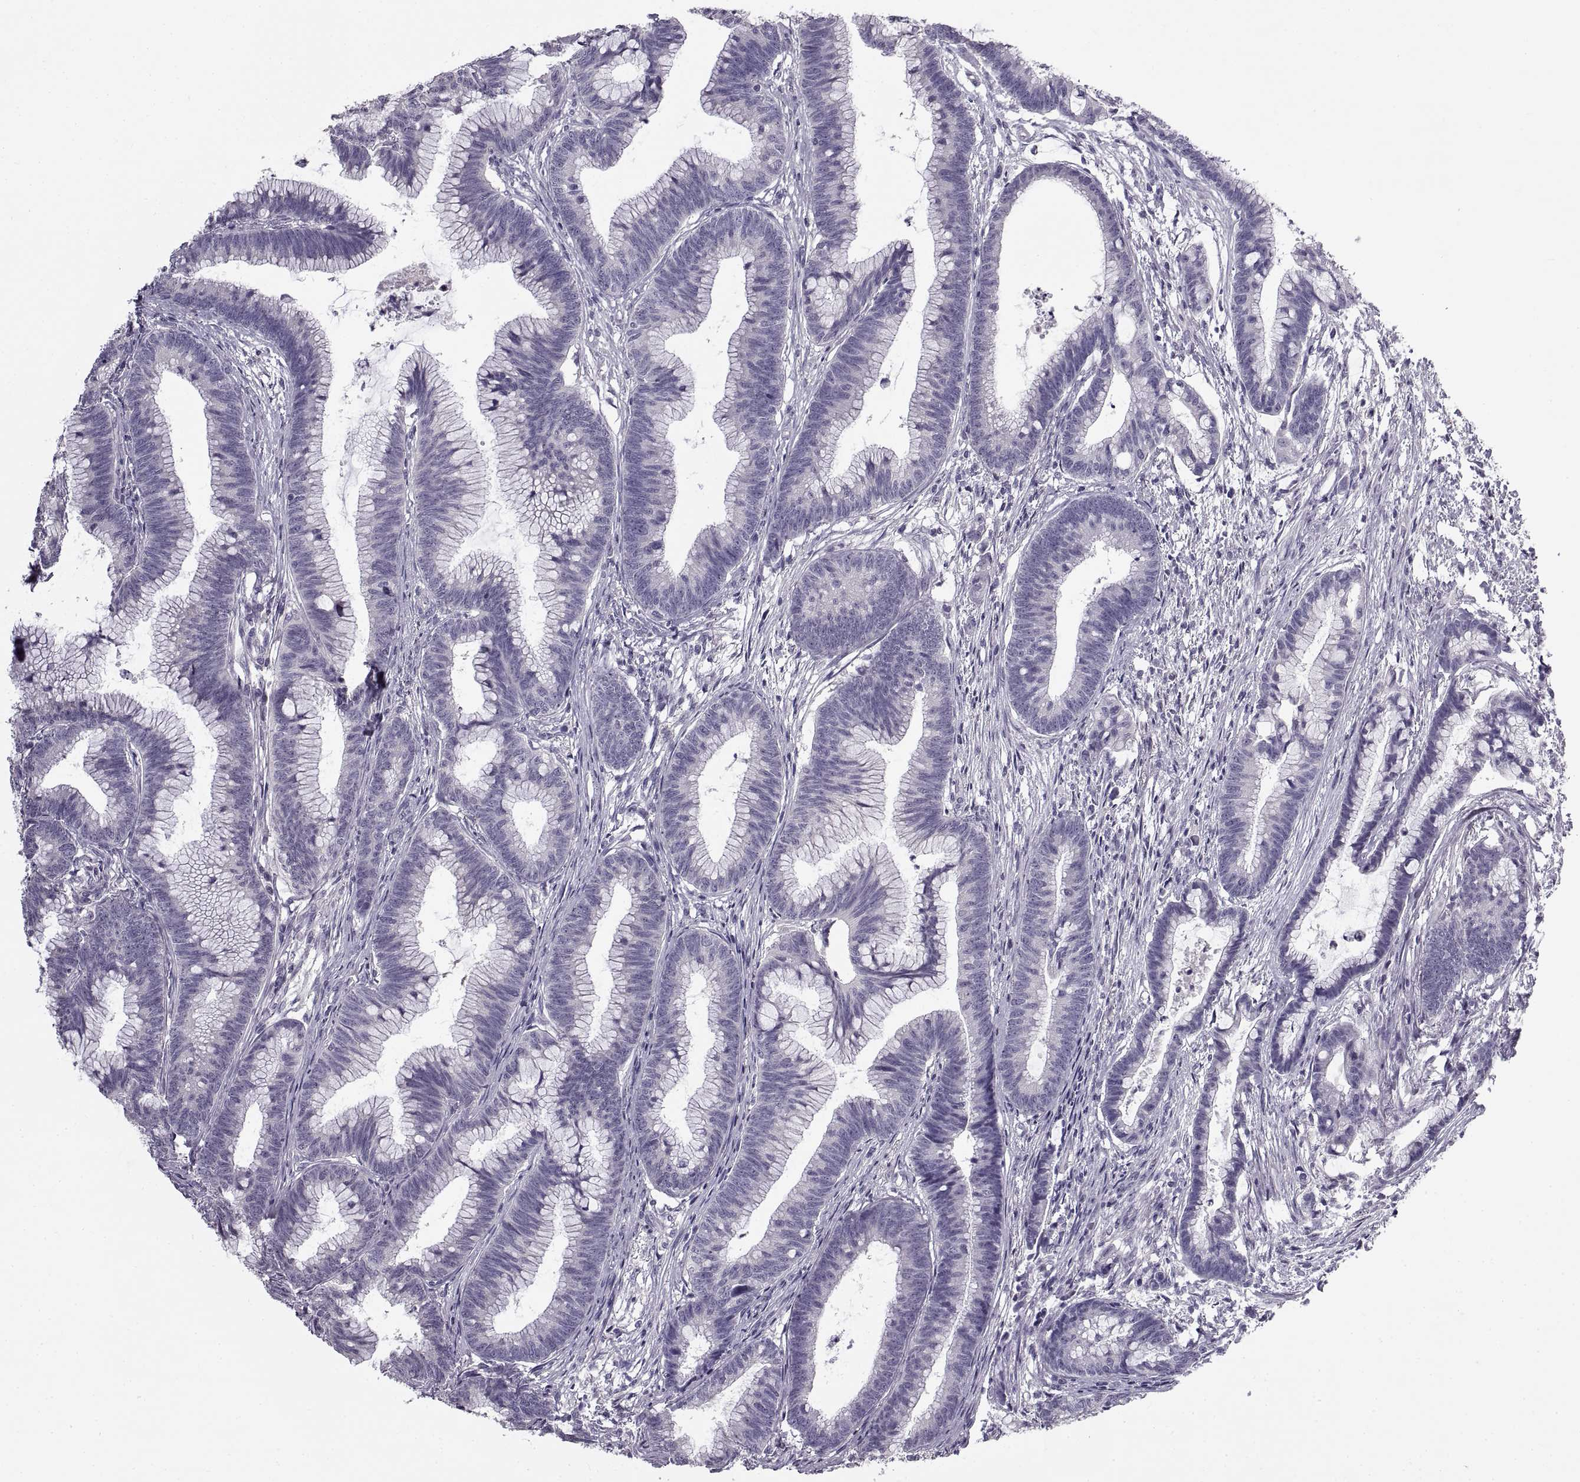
{"staining": {"intensity": "negative", "quantity": "none", "location": "none"}, "tissue": "colorectal cancer", "cell_type": "Tumor cells", "image_type": "cancer", "snomed": [{"axis": "morphology", "description": "Adenocarcinoma, NOS"}, {"axis": "topography", "description": "Colon"}], "caption": "The immunohistochemistry (IHC) histopathology image has no significant expression in tumor cells of adenocarcinoma (colorectal) tissue.", "gene": "BSPH1", "patient": {"sex": "female", "age": 78}}